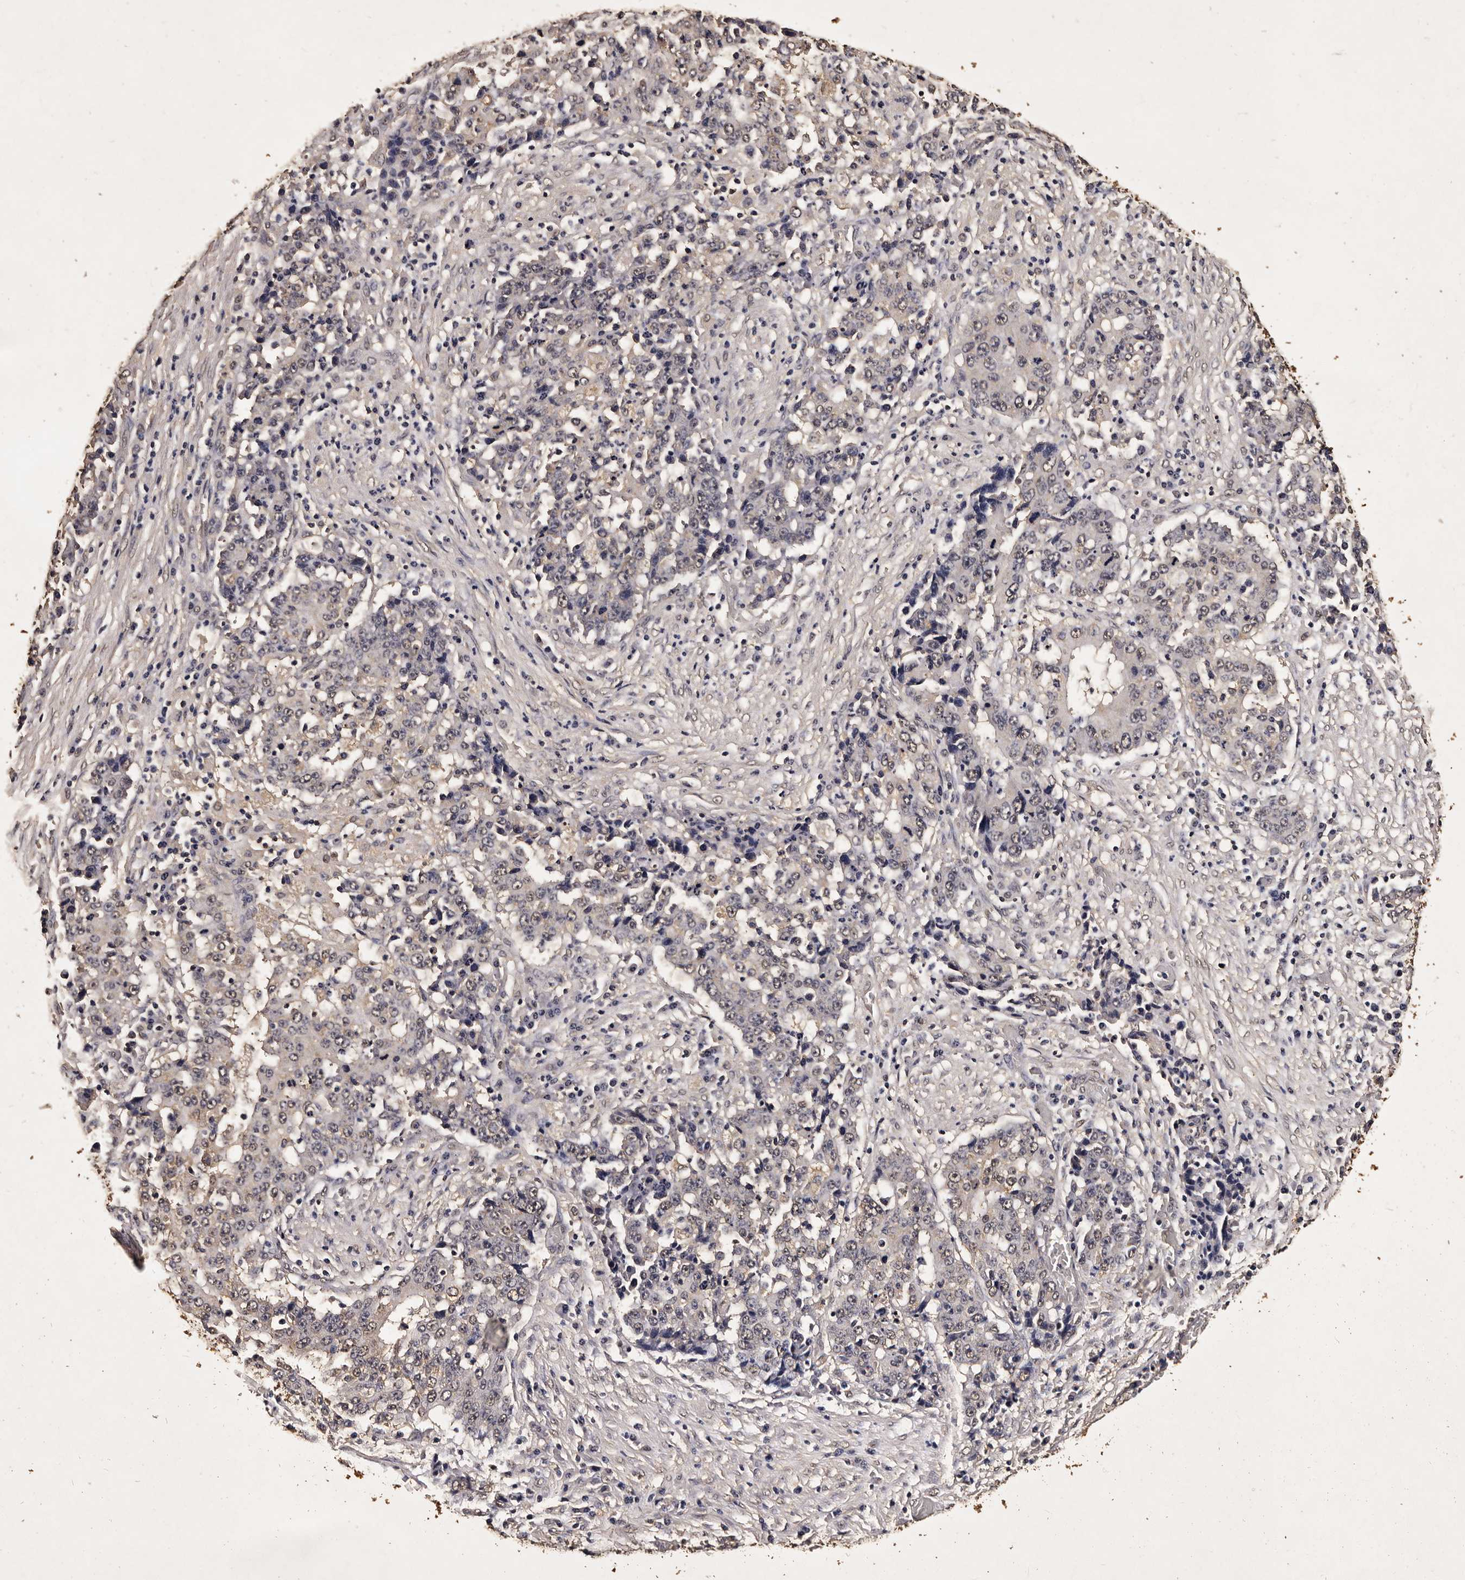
{"staining": {"intensity": "weak", "quantity": "25%-75%", "location": "nuclear"}, "tissue": "stomach cancer", "cell_type": "Tumor cells", "image_type": "cancer", "snomed": [{"axis": "morphology", "description": "Adenocarcinoma, NOS"}, {"axis": "topography", "description": "Stomach"}], "caption": "Immunohistochemical staining of stomach cancer exhibits low levels of weak nuclear expression in about 25%-75% of tumor cells.", "gene": "PARS2", "patient": {"sex": "male", "age": 59}}